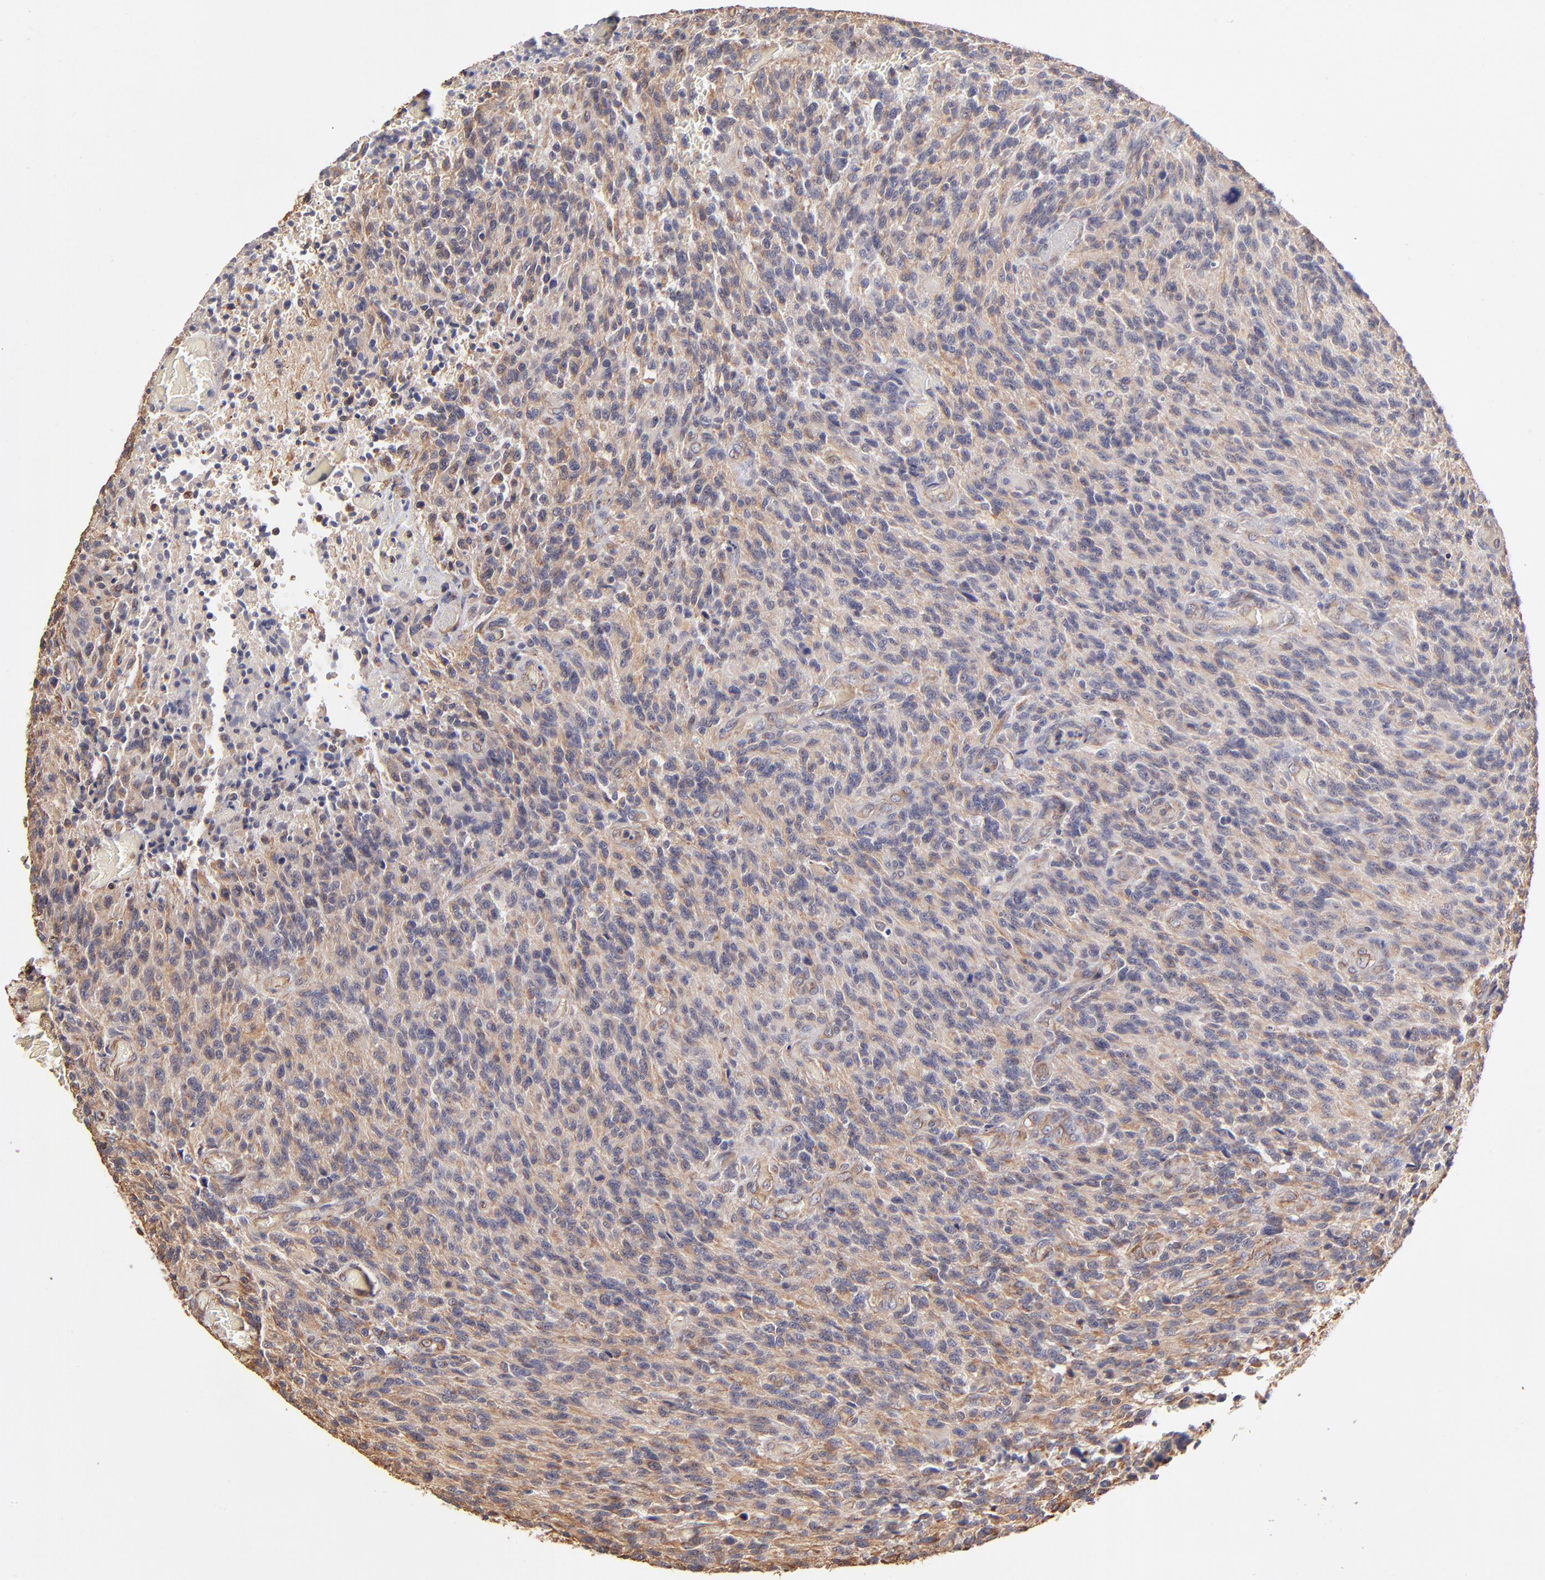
{"staining": {"intensity": "weak", "quantity": ">75%", "location": "cytoplasmic/membranous"}, "tissue": "glioma", "cell_type": "Tumor cells", "image_type": "cancer", "snomed": [{"axis": "morphology", "description": "Normal tissue, NOS"}, {"axis": "morphology", "description": "Glioma, malignant, High grade"}, {"axis": "topography", "description": "Cerebral cortex"}], "caption": "A high-resolution micrograph shows immunohistochemistry staining of glioma, which demonstrates weak cytoplasmic/membranous staining in approximately >75% of tumor cells. (Brightfield microscopy of DAB IHC at high magnification).", "gene": "ABCC1", "patient": {"sex": "male", "age": 56}}